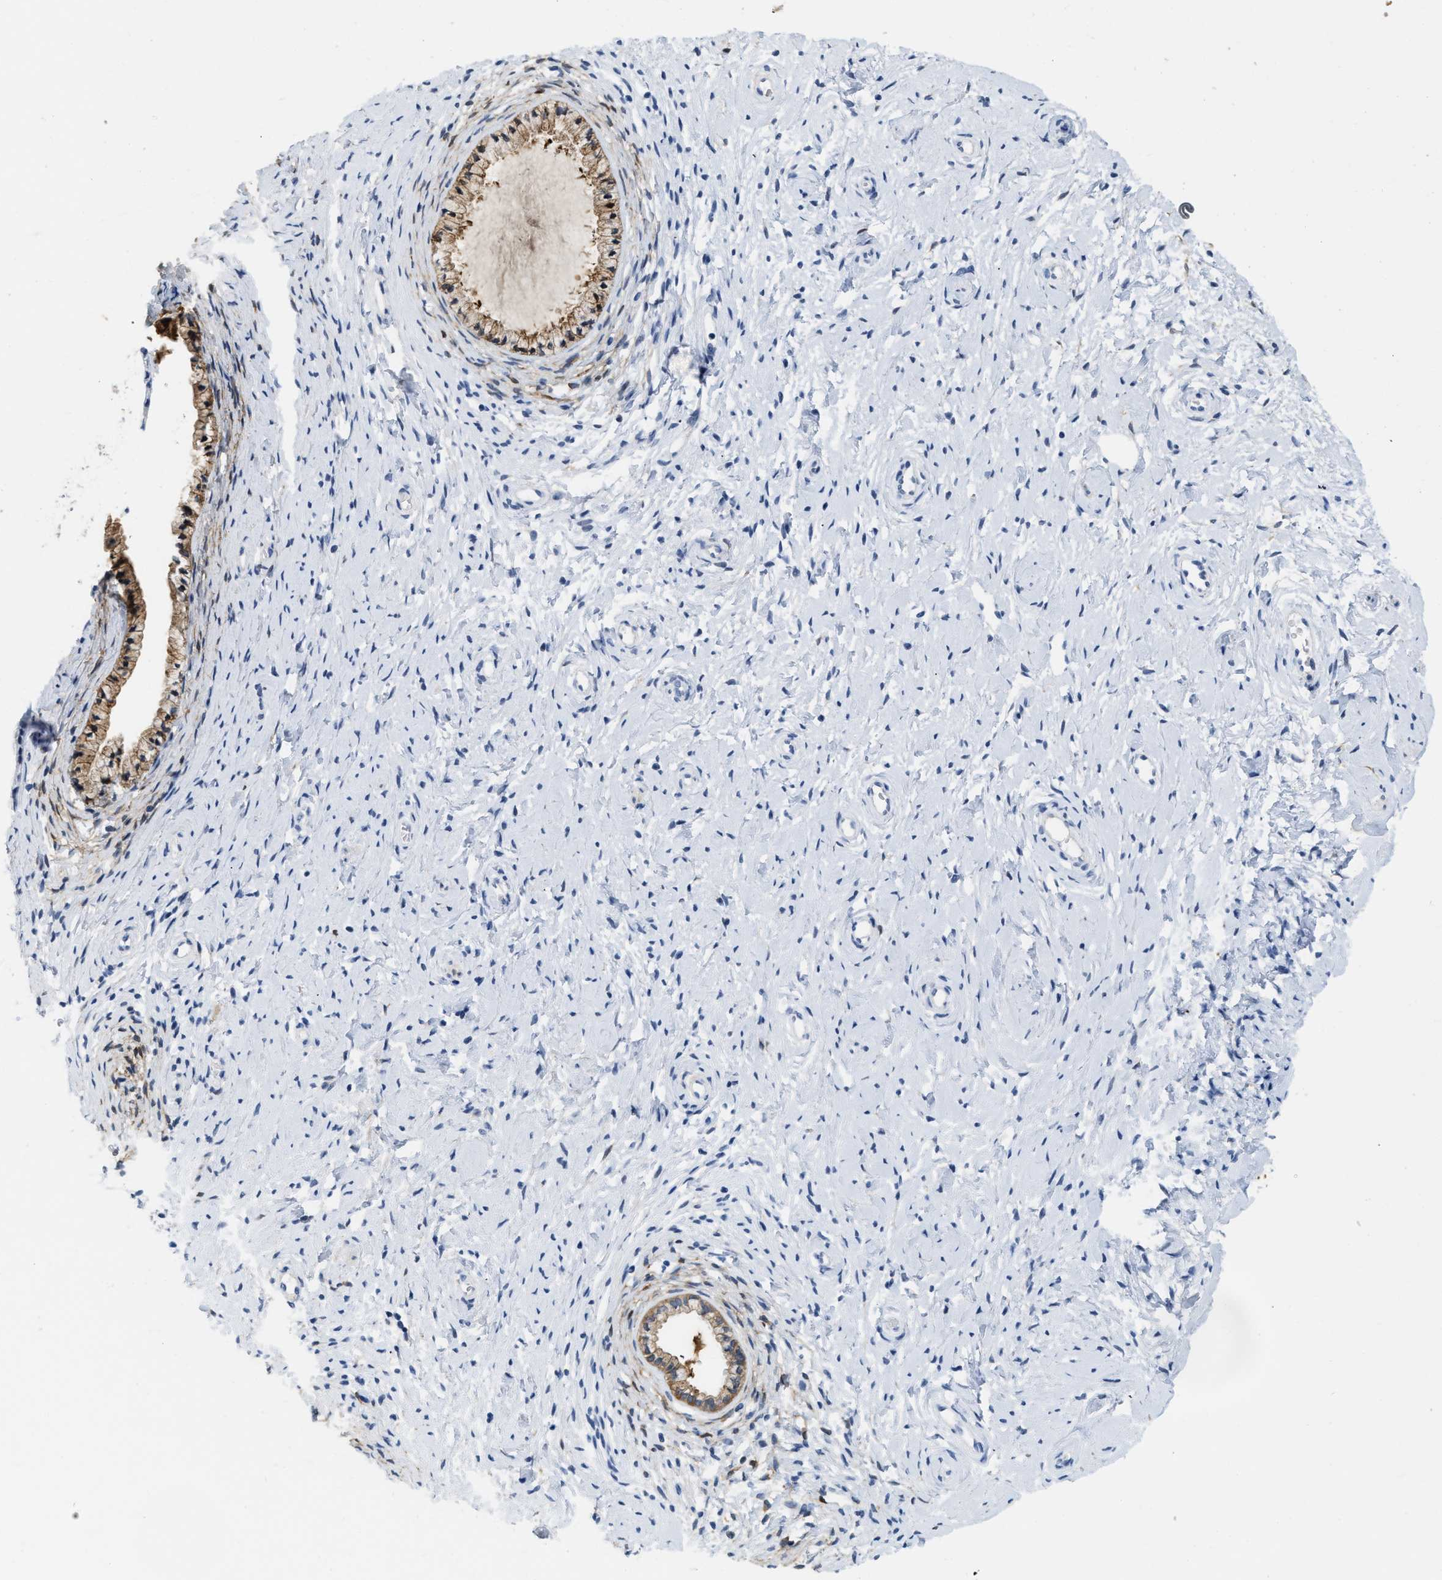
{"staining": {"intensity": "moderate", "quantity": ">75%", "location": "cytoplasmic/membranous"}, "tissue": "cervix", "cell_type": "Glandular cells", "image_type": "normal", "snomed": [{"axis": "morphology", "description": "Normal tissue, NOS"}, {"axis": "topography", "description": "Cervix"}], "caption": "Cervix stained with immunohistochemistry displays moderate cytoplasmic/membranous expression in about >75% of glandular cells.", "gene": "CRYM", "patient": {"sex": "female", "age": 72}}